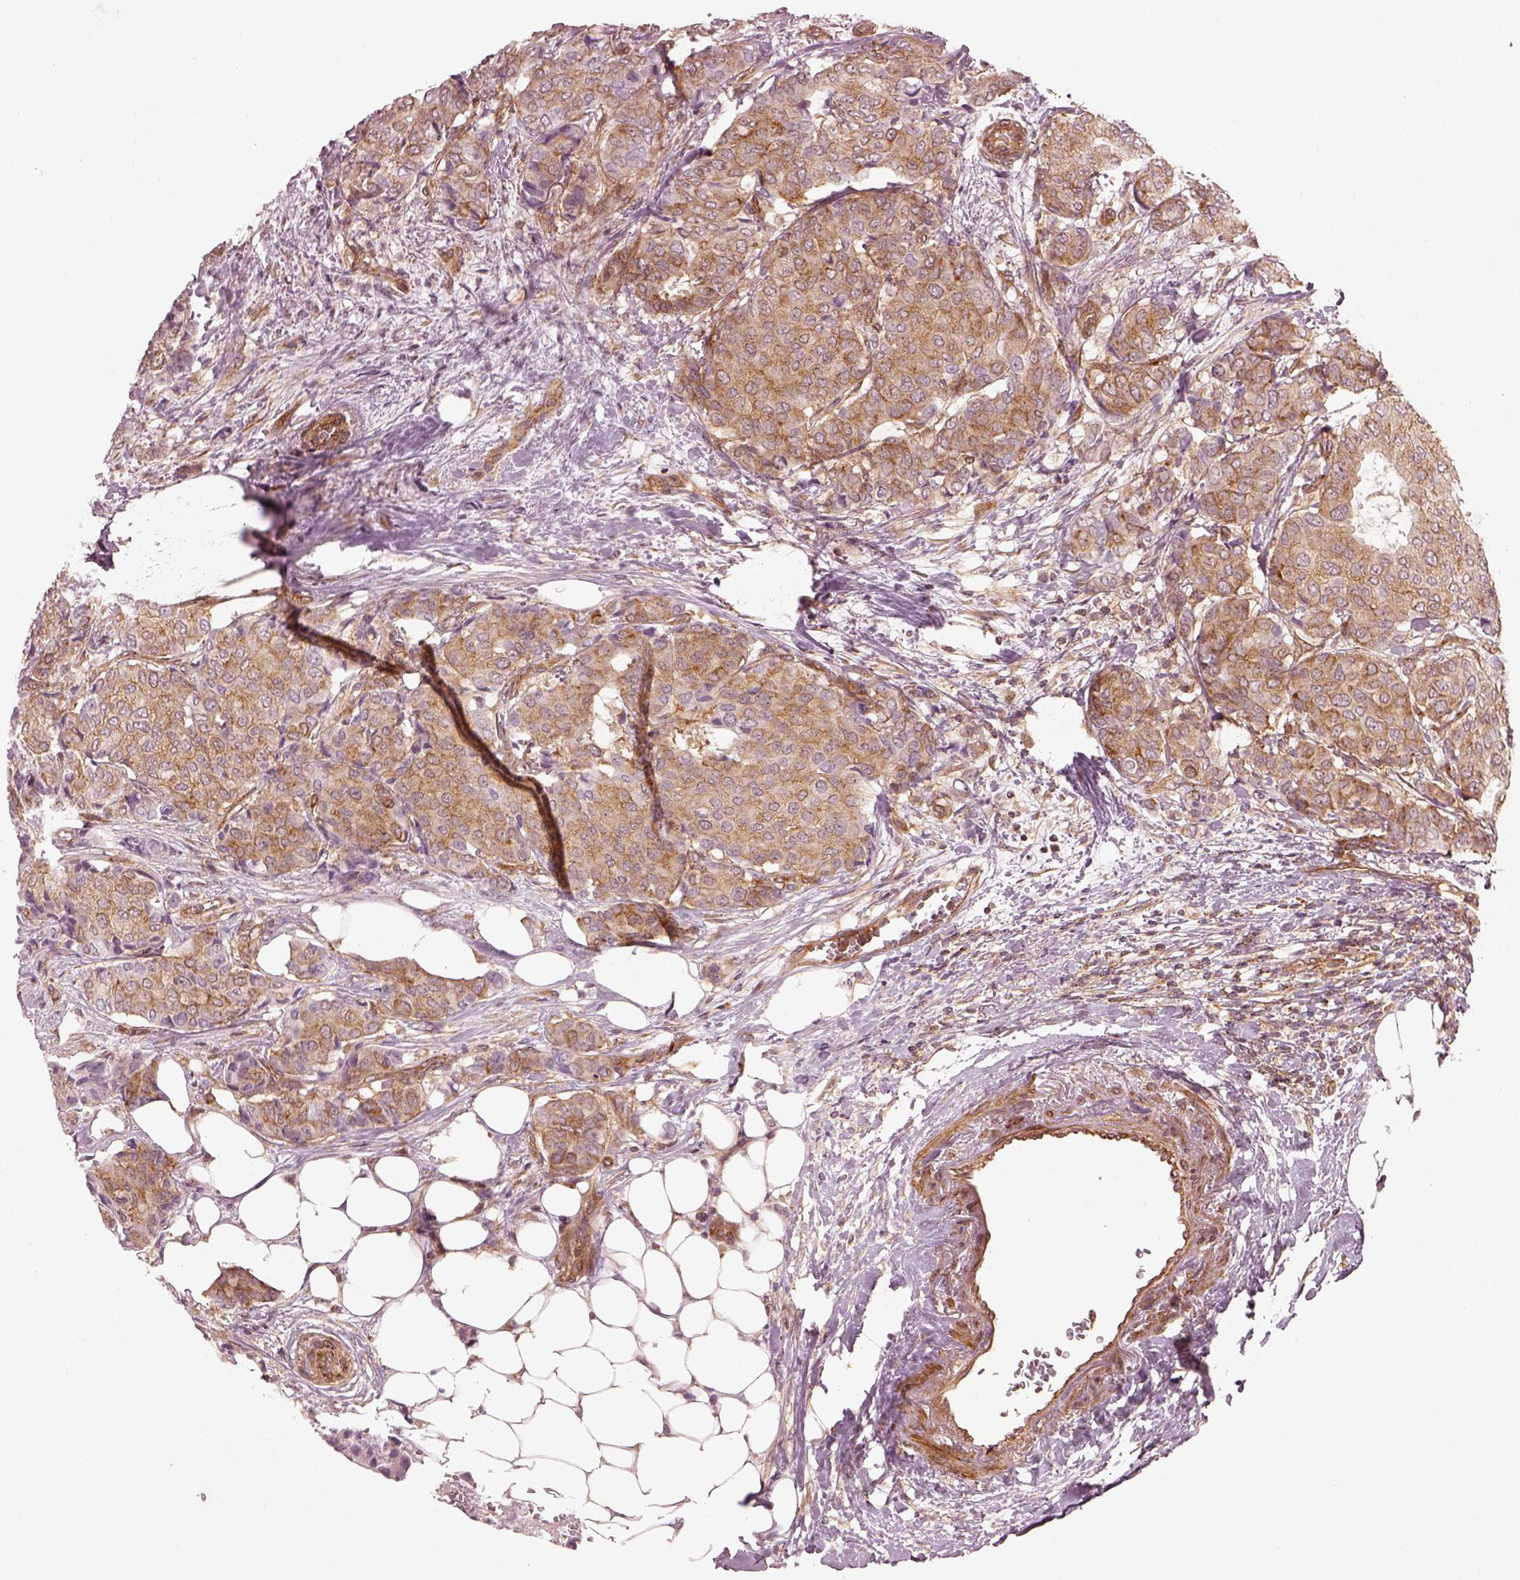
{"staining": {"intensity": "moderate", "quantity": "25%-75%", "location": "cytoplasmic/membranous"}, "tissue": "breast cancer", "cell_type": "Tumor cells", "image_type": "cancer", "snomed": [{"axis": "morphology", "description": "Duct carcinoma"}, {"axis": "topography", "description": "Breast"}], "caption": "Moderate cytoplasmic/membranous staining is present in about 25%-75% of tumor cells in breast cancer.", "gene": "LSM14A", "patient": {"sex": "female", "age": 75}}